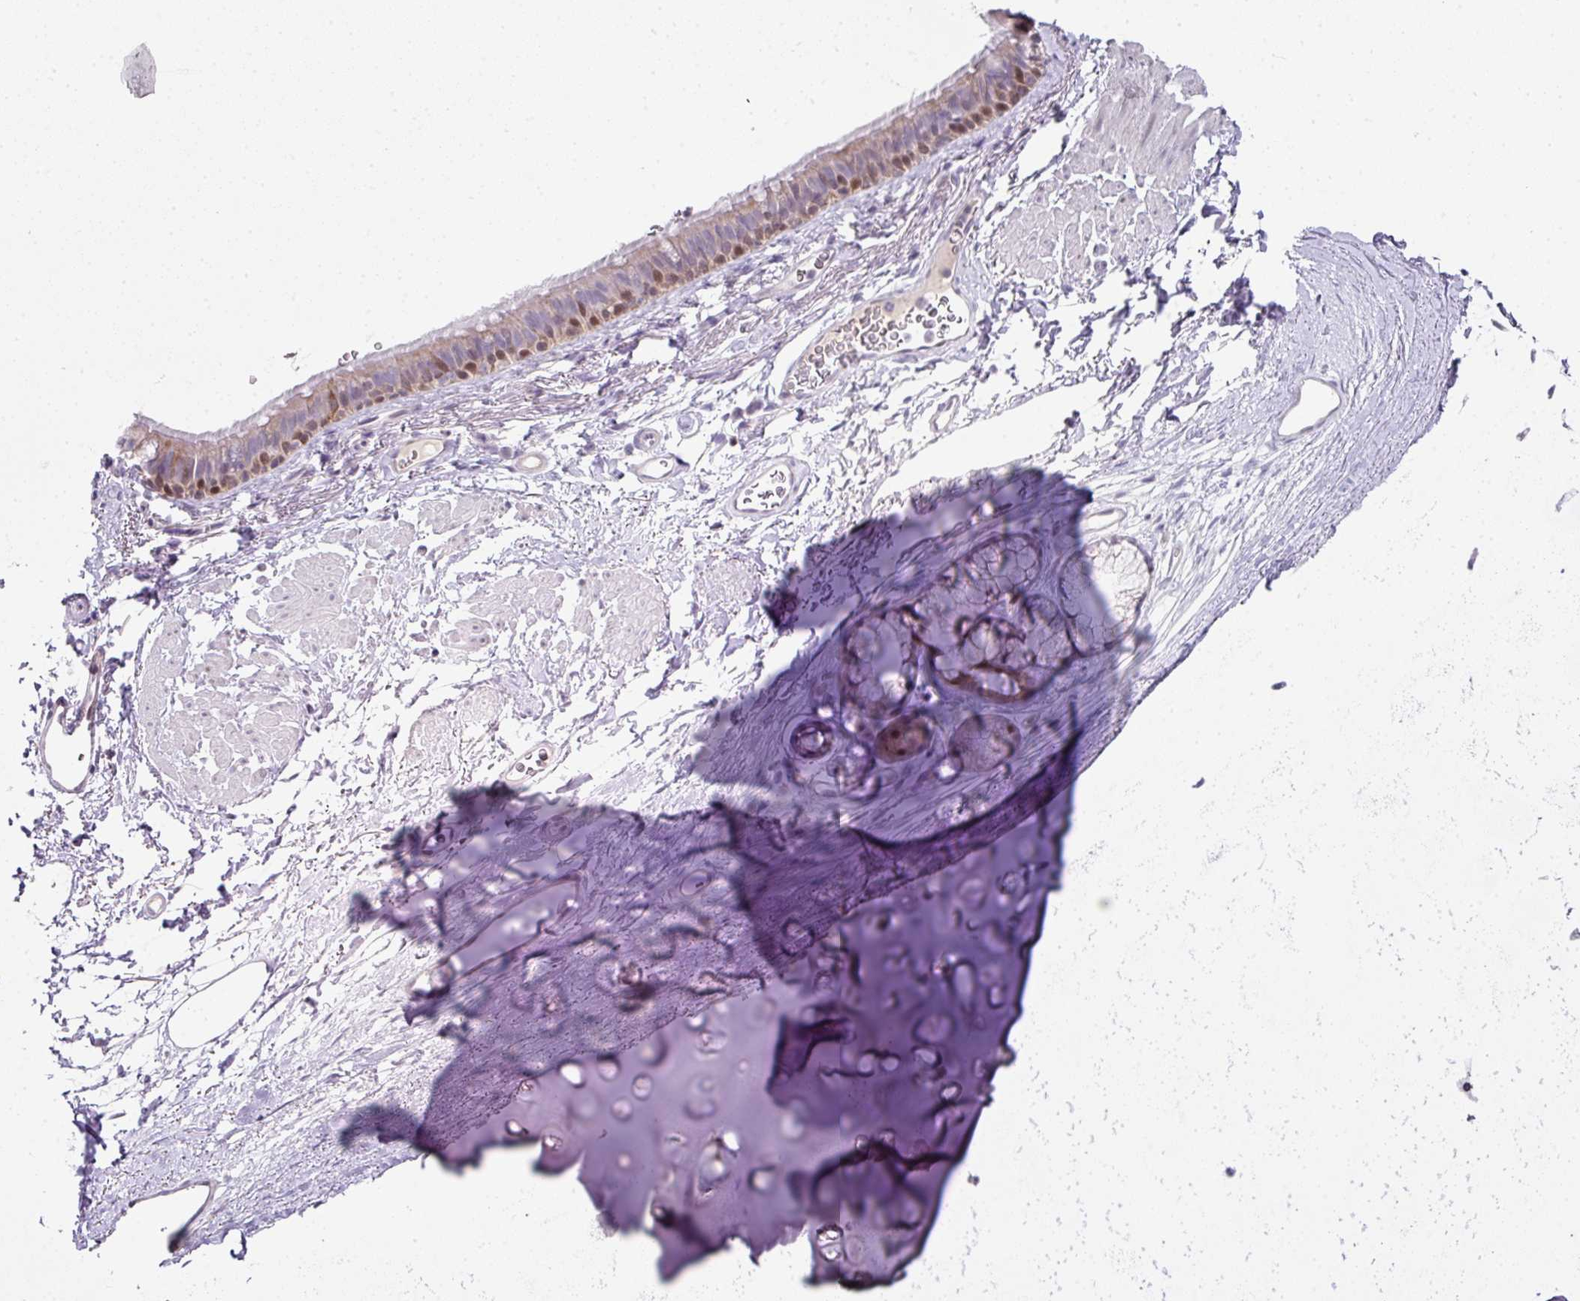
{"staining": {"intensity": "negative", "quantity": "none", "location": "none"}, "tissue": "soft tissue", "cell_type": "Chondrocytes", "image_type": "normal", "snomed": [{"axis": "morphology", "description": "Normal tissue, NOS"}, {"axis": "topography", "description": "Lymph node"}, {"axis": "topography", "description": "Cartilage tissue"}, {"axis": "topography", "description": "Bronchus"}], "caption": "Photomicrograph shows no protein staining in chondrocytes of benign soft tissue.", "gene": "ANKRD18A", "patient": {"sex": "female", "age": 70}}